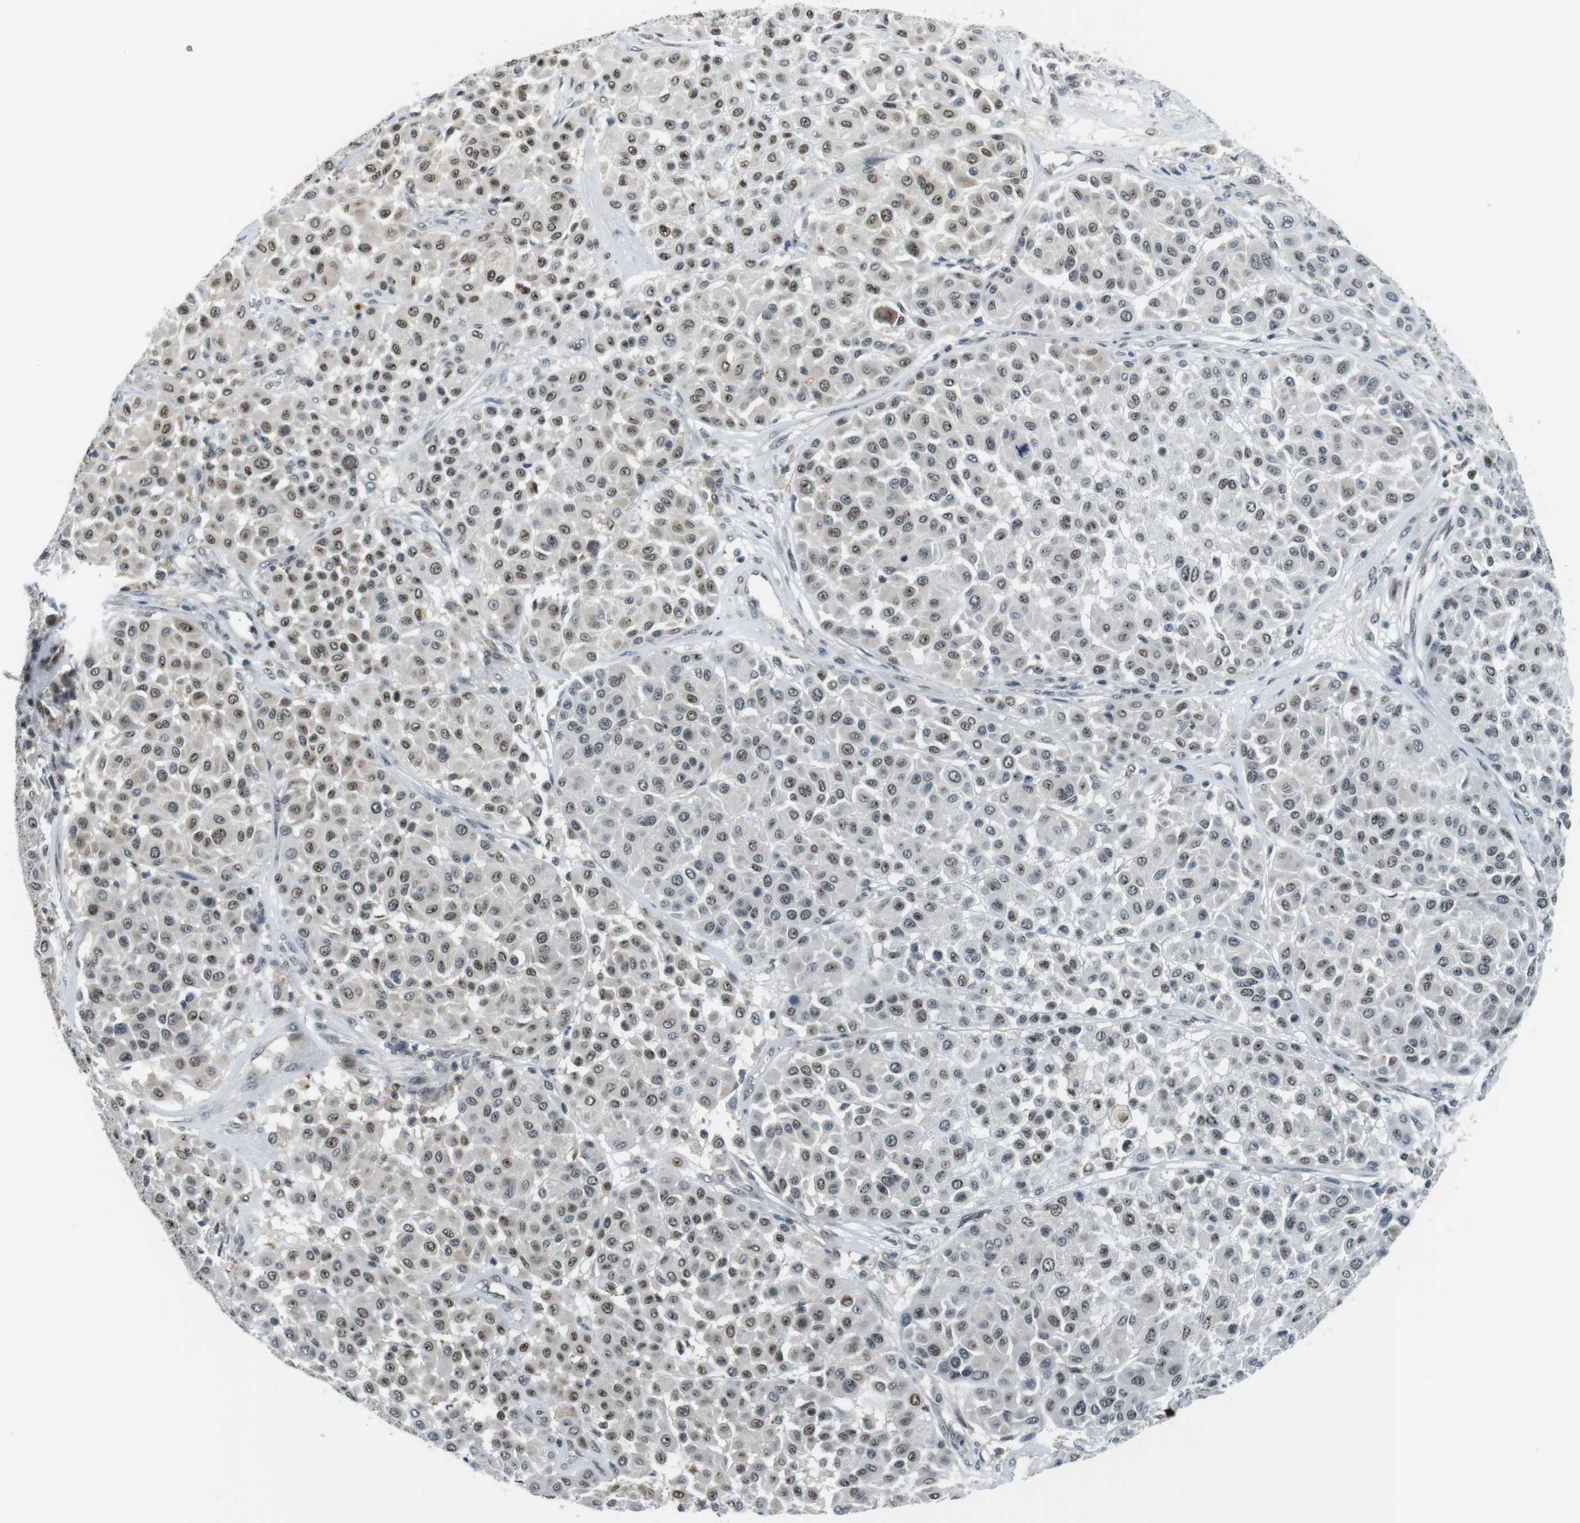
{"staining": {"intensity": "weak", "quantity": "<25%", "location": "nuclear"}, "tissue": "melanoma", "cell_type": "Tumor cells", "image_type": "cancer", "snomed": [{"axis": "morphology", "description": "Malignant melanoma, Metastatic site"}, {"axis": "topography", "description": "Soft tissue"}], "caption": "This is an IHC image of human melanoma. There is no staining in tumor cells.", "gene": "USP7", "patient": {"sex": "male", "age": 41}}